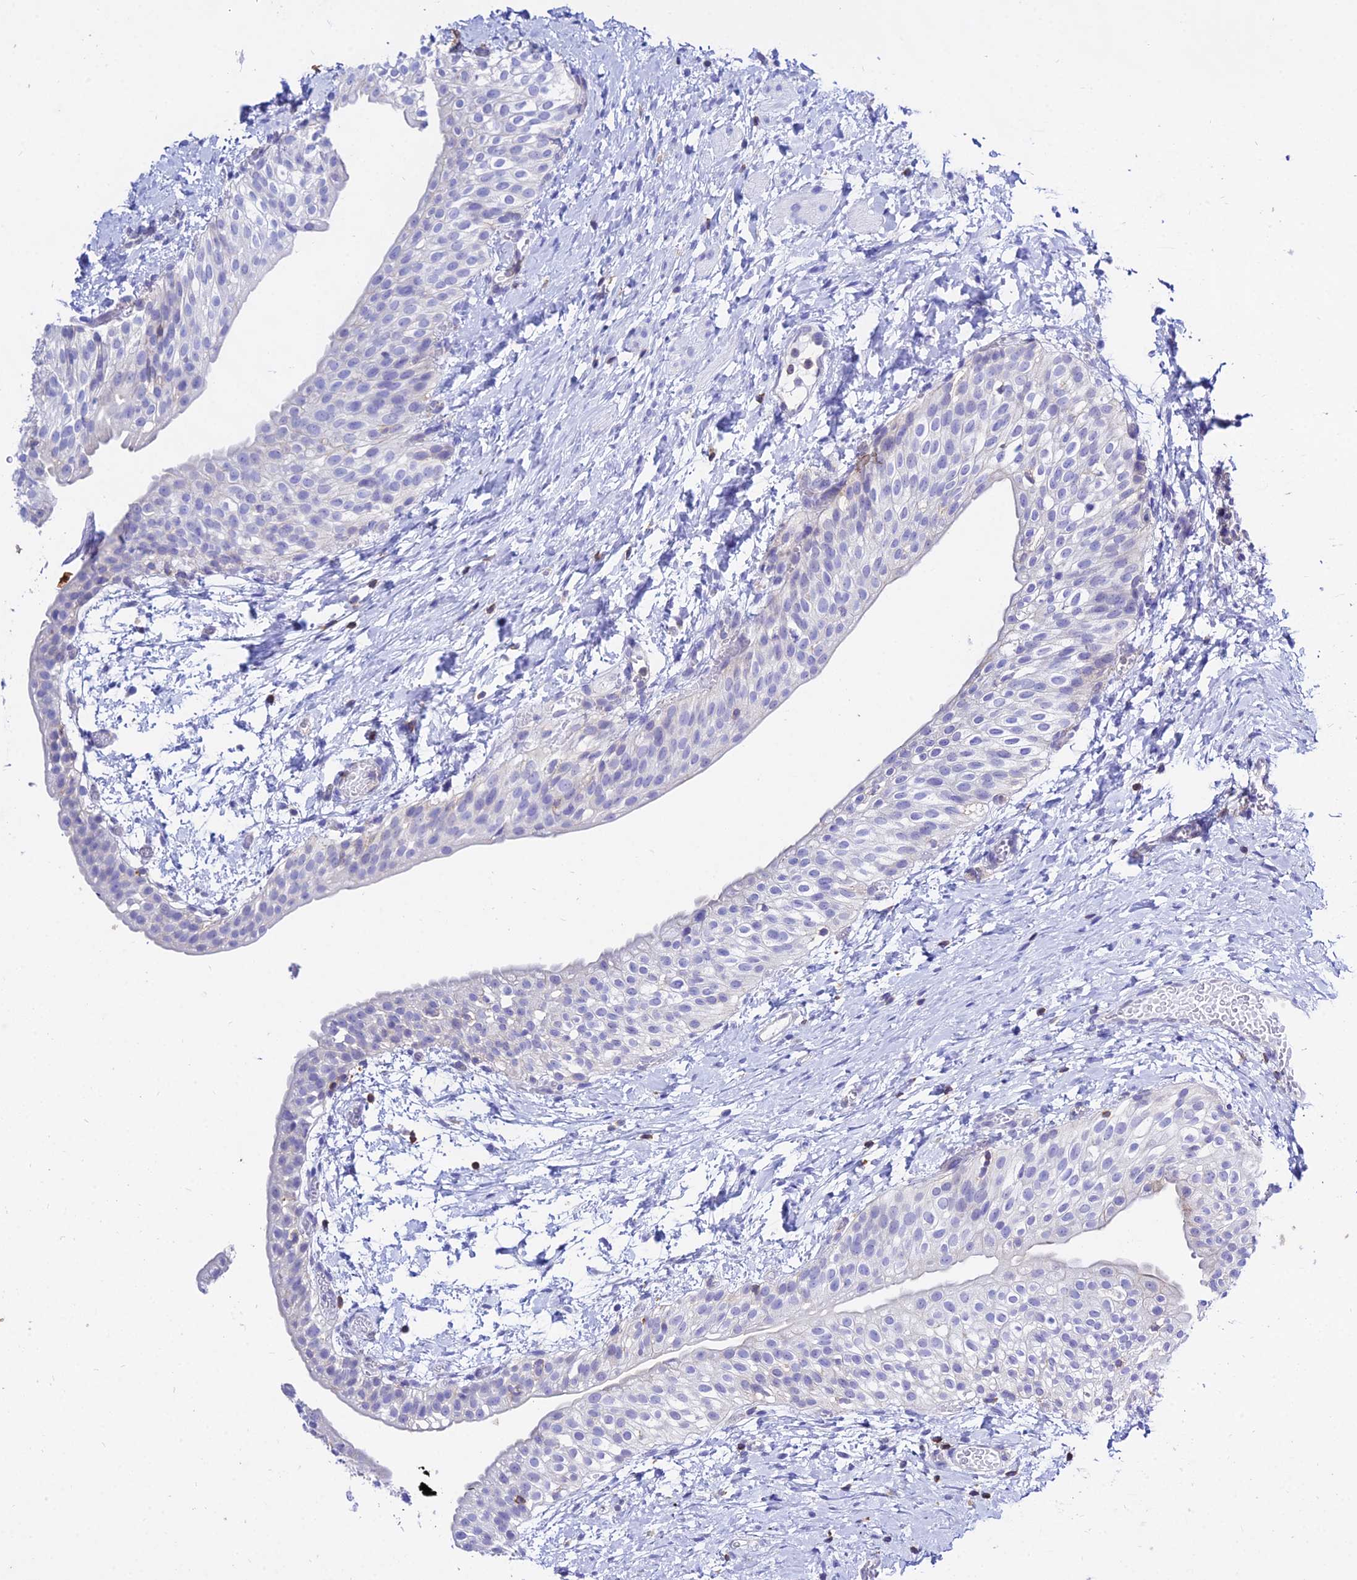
{"staining": {"intensity": "negative", "quantity": "none", "location": "none"}, "tissue": "urinary bladder", "cell_type": "Urothelial cells", "image_type": "normal", "snomed": [{"axis": "morphology", "description": "Normal tissue, NOS"}, {"axis": "topography", "description": "Urinary bladder"}], "caption": "An immunohistochemistry photomicrograph of unremarkable urinary bladder is shown. There is no staining in urothelial cells of urinary bladder. The staining is performed using DAB (3,3'-diaminobenzidine) brown chromogen with nuclei counter-stained in using hematoxylin.", "gene": "S100A16", "patient": {"sex": "male", "age": 1}}